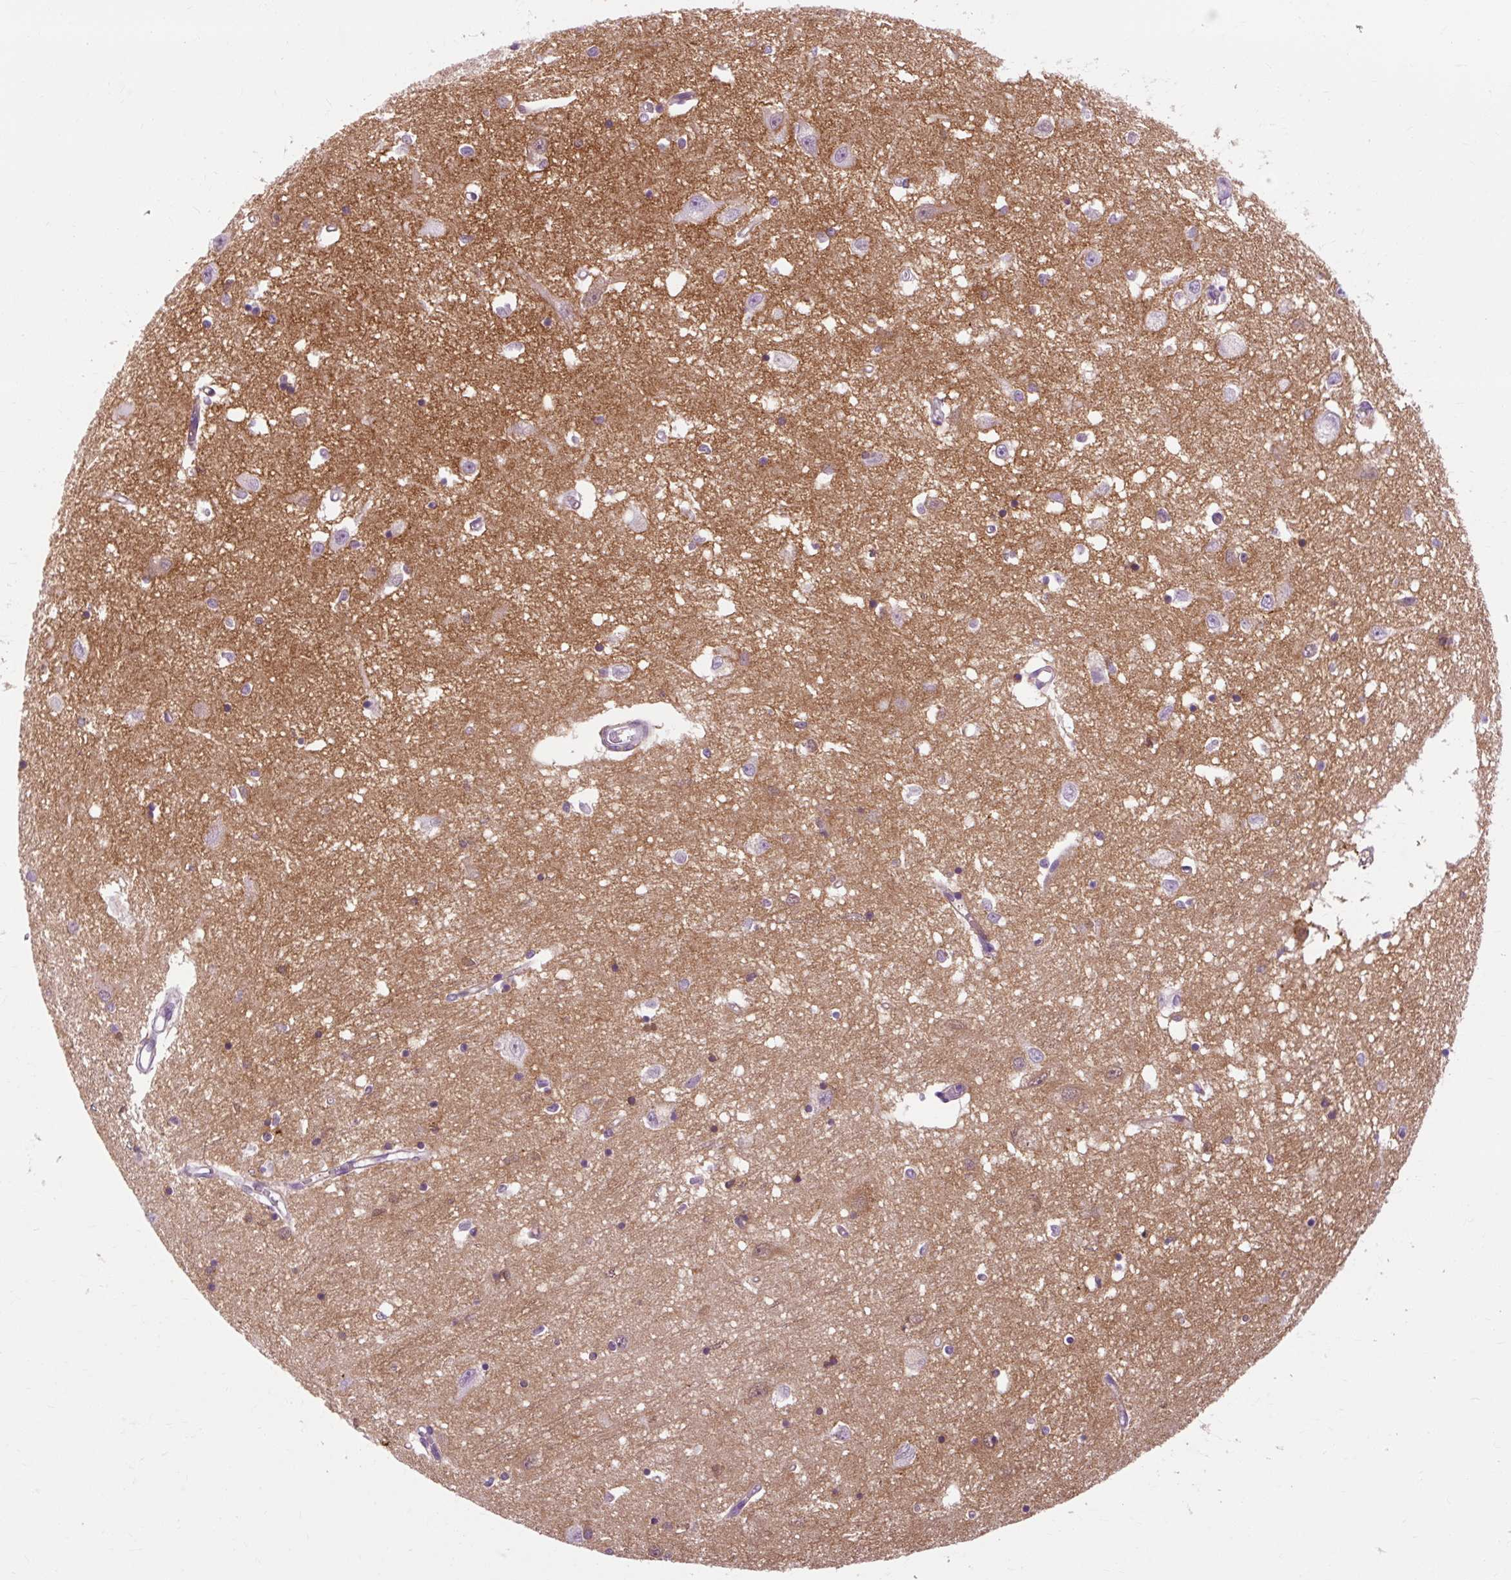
{"staining": {"intensity": "negative", "quantity": "none", "location": "none"}, "tissue": "caudate", "cell_type": "Glial cells", "image_type": "normal", "snomed": [{"axis": "morphology", "description": "Normal tissue, NOS"}, {"axis": "topography", "description": "Lateral ventricle wall"}], "caption": "A high-resolution micrograph shows immunohistochemistry (IHC) staining of benign caudate, which demonstrates no significant positivity in glial cells. (DAB immunohistochemistry, high magnification).", "gene": "OOEP", "patient": {"sex": "male", "age": 70}}